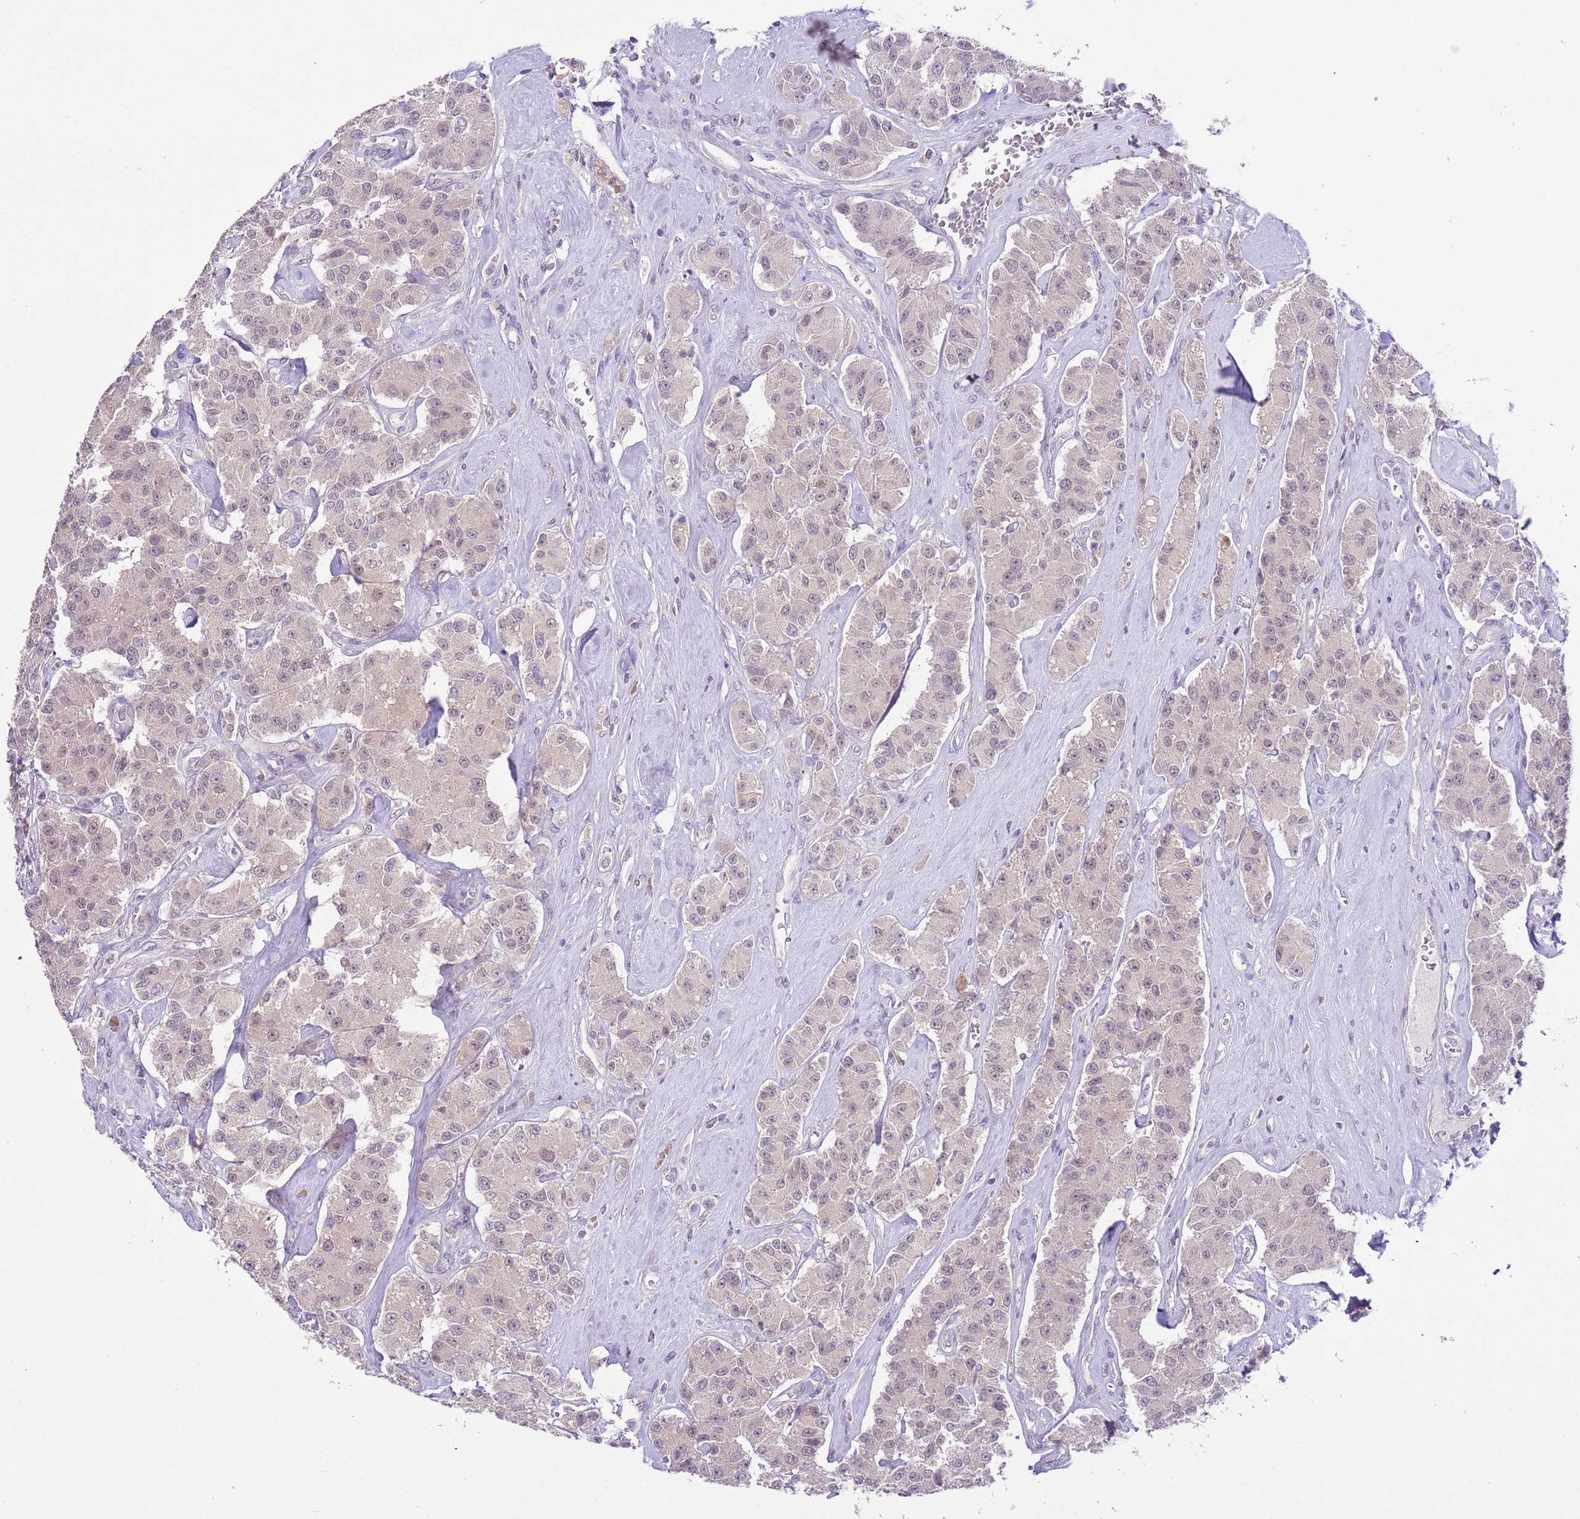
{"staining": {"intensity": "negative", "quantity": "none", "location": "none"}, "tissue": "carcinoid", "cell_type": "Tumor cells", "image_type": "cancer", "snomed": [{"axis": "morphology", "description": "Carcinoid, malignant, NOS"}, {"axis": "topography", "description": "Pancreas"}], "caption": "Immunohistochemistry histopathology image of human carcinoid stained for a protein (brown), which reveals no staining in tumor cells.", "gene": "GALK2", "patient": {"sex": "male", "age": 41}}